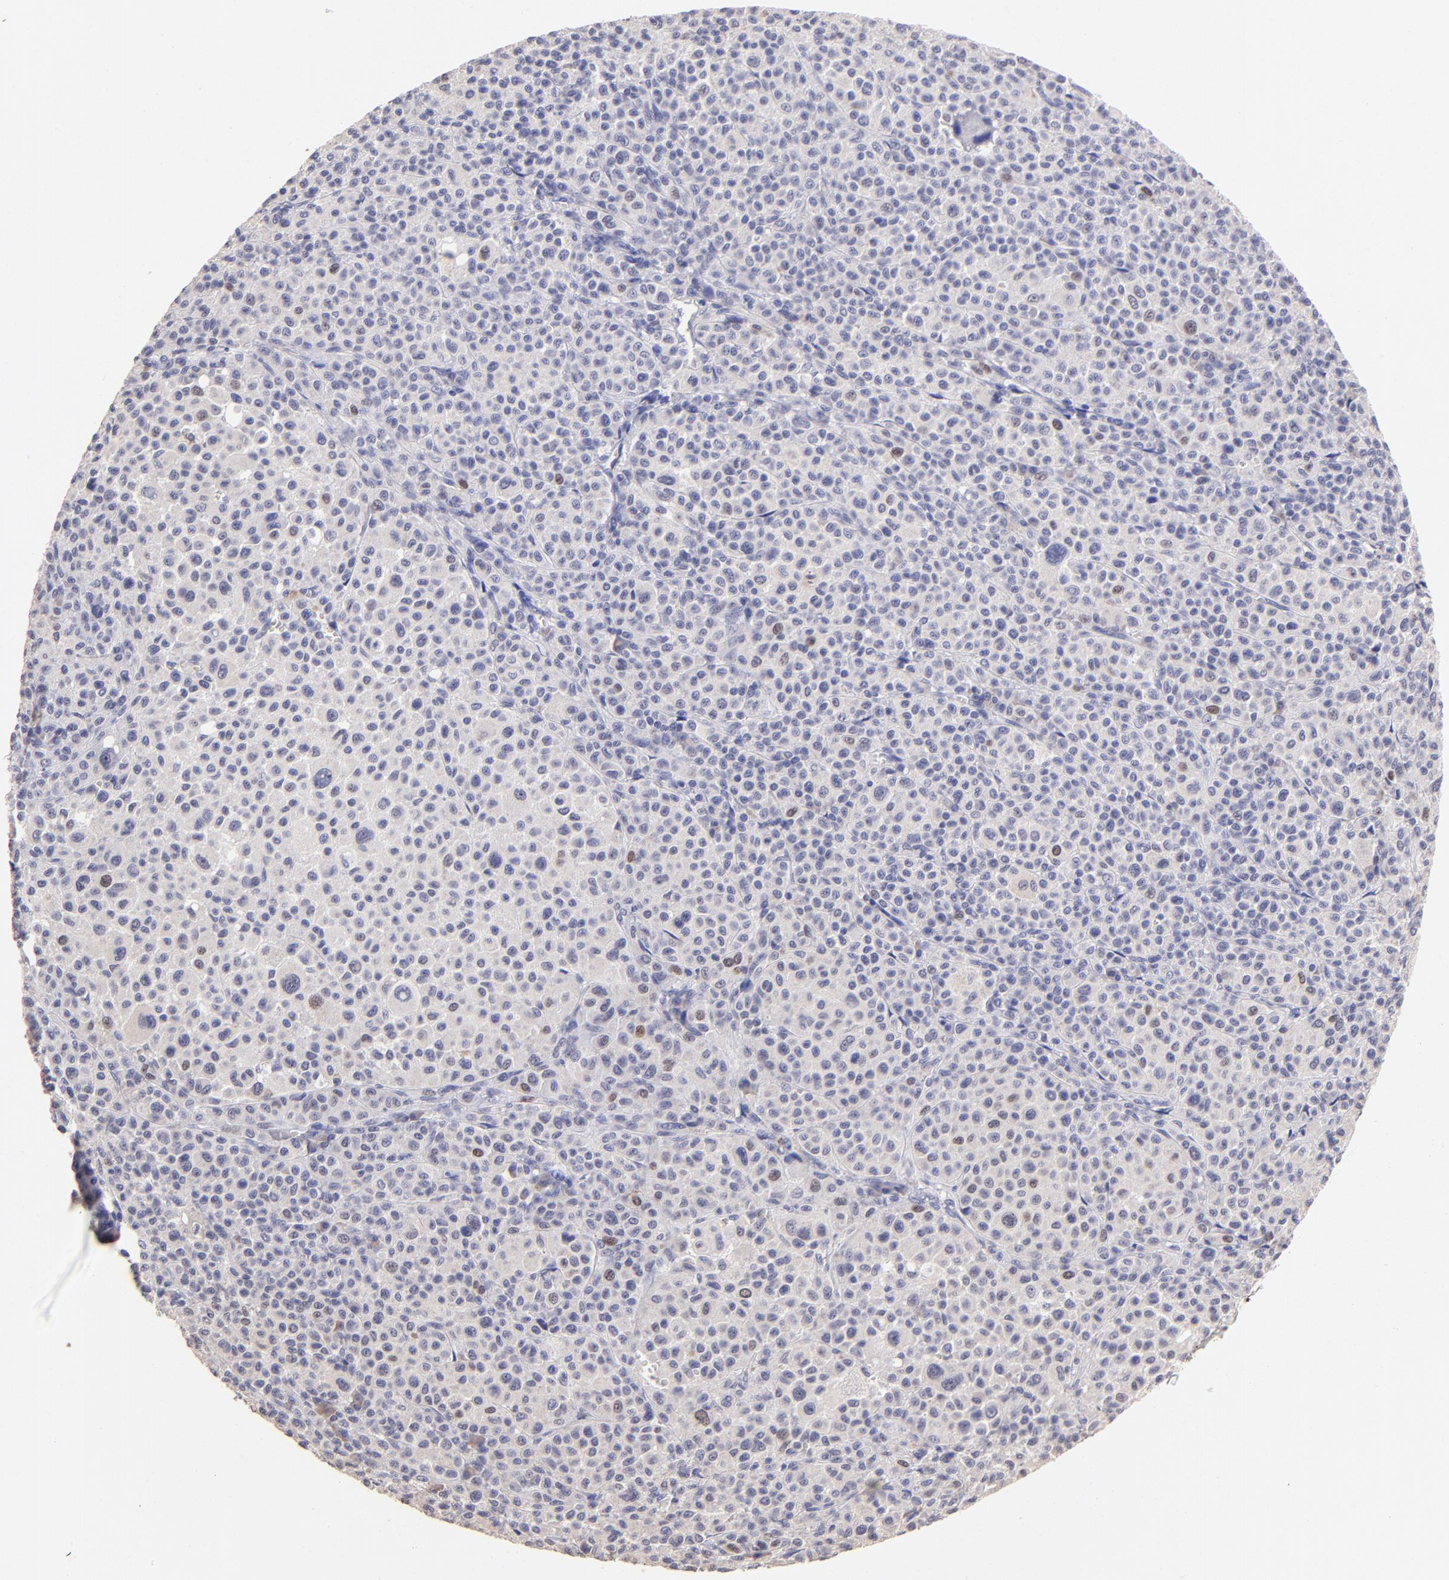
{"staining": {"intensity": "moderate", "quantity": "<25%", "location": "nuclear"}, "tissue": "melanoma", "cell_type": "Tumor cells", "image_type": "cancer", "snomed": [{"axis": "morphology", "description": "Malignant melanoma, Metastatic site"}, {"axis": "topography", "description": "Skin"}], "caption": "A brown stain labels moderate nuclear positivity of a protein in human malignant melanoma (metastatic site) tumor cells.", "gene": "DNMT1", "patient": {"sex": "female", "age": 74}}